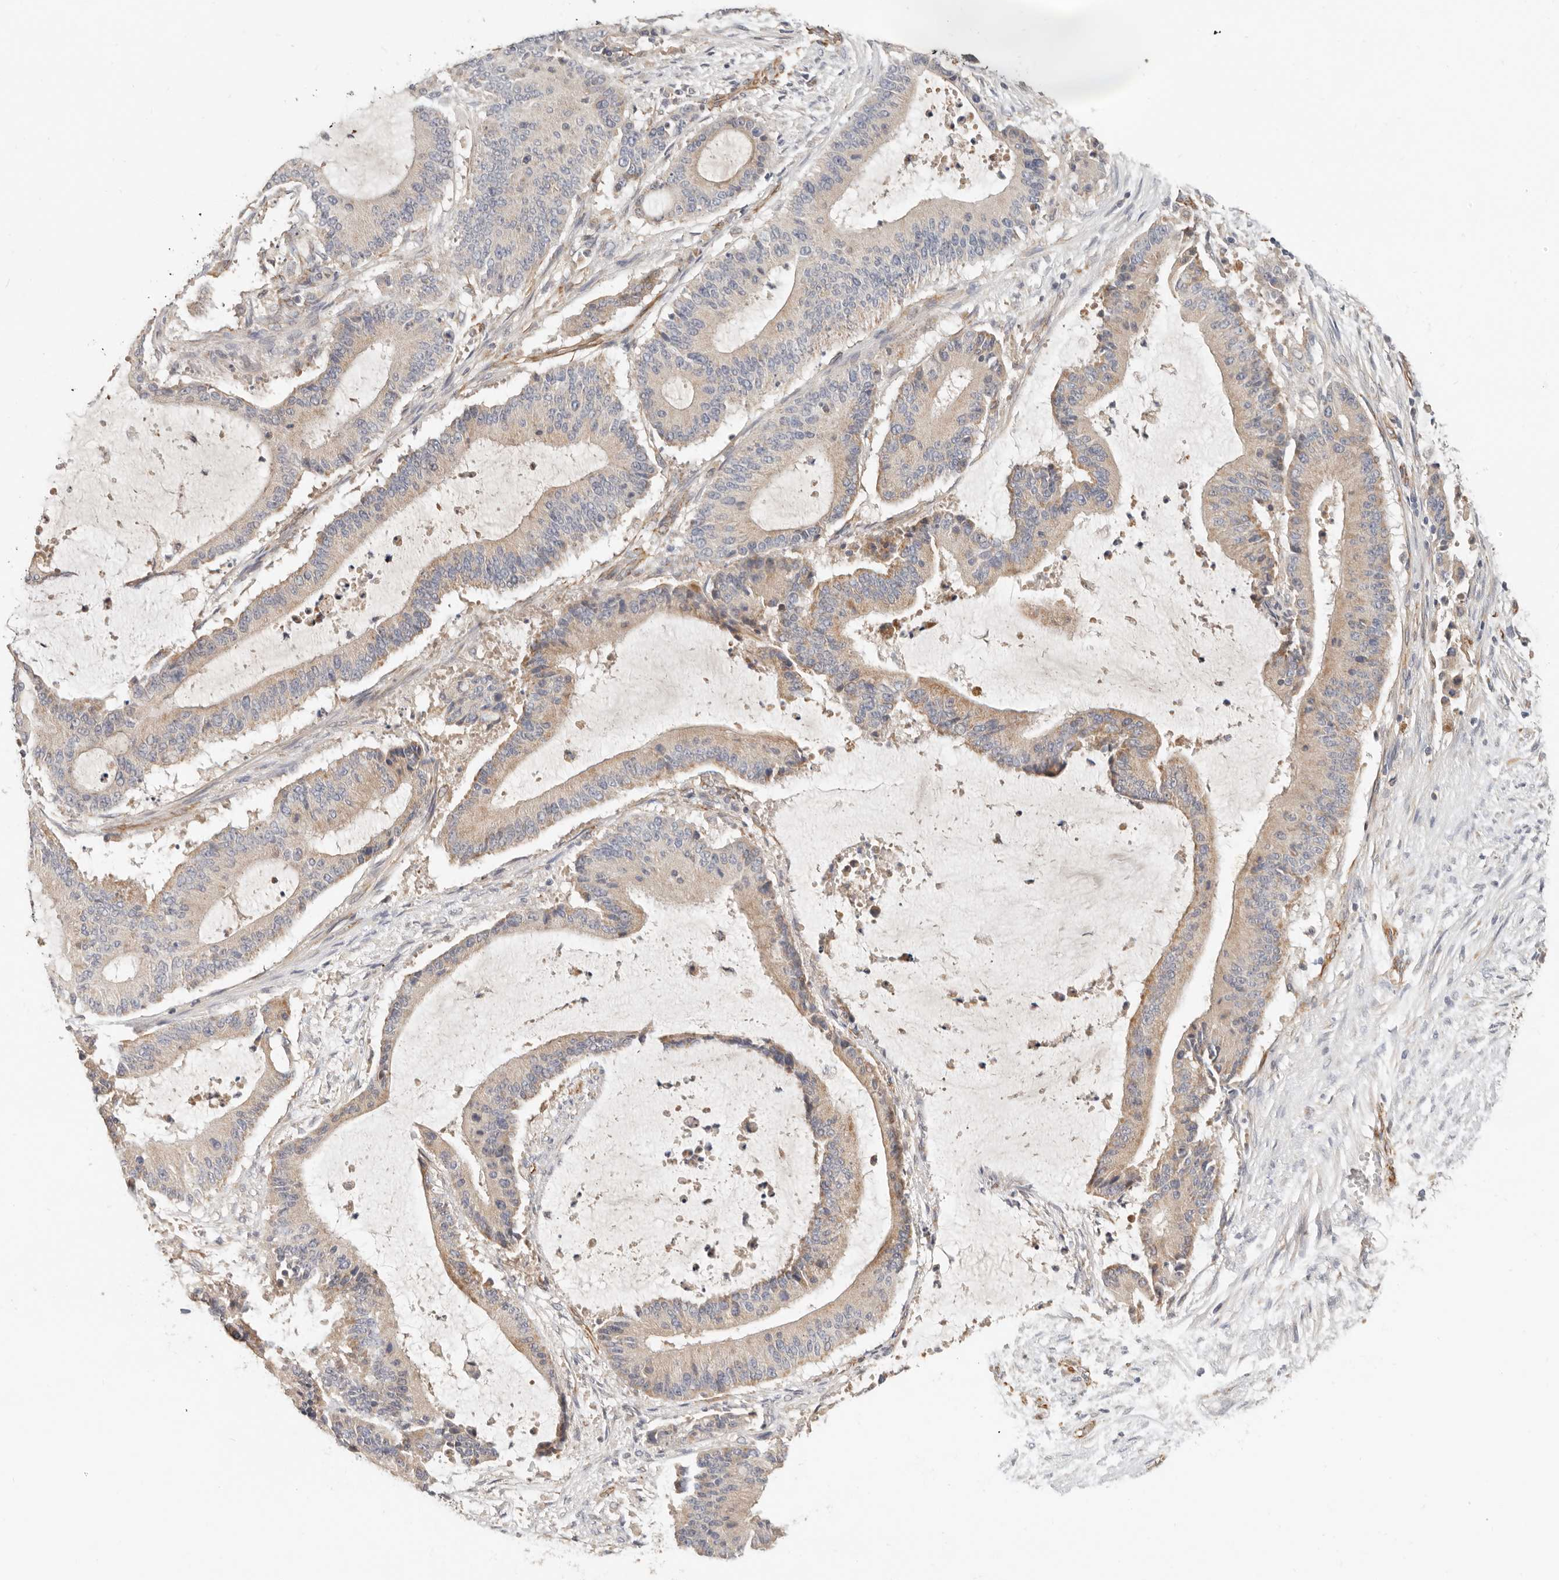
{"staining": {"intensity": "weak", "quantity": "<25%", "location": "cytoplasmic/membranous"}, "tissue": "liver cancer", "cell_type": "Tumor cells", "image_type": "cancer", "snomed": [{"axis": "morphology", "description": "Normal tissue, NOS"}, {"axis": "morphology", "description": "Cholangiocarcinoma"}, {"axis": "topography", "description": "Liver"}, {"axis": "topography", "description": "Peripheral nerve tissue"}], "caption": "Liver cholangiocarcinoma was stained to show a protein in brown. There is no significant staining in tumor cells.", "gene": "SPRING1", "patient": {"sex": "female", "age": 73}}